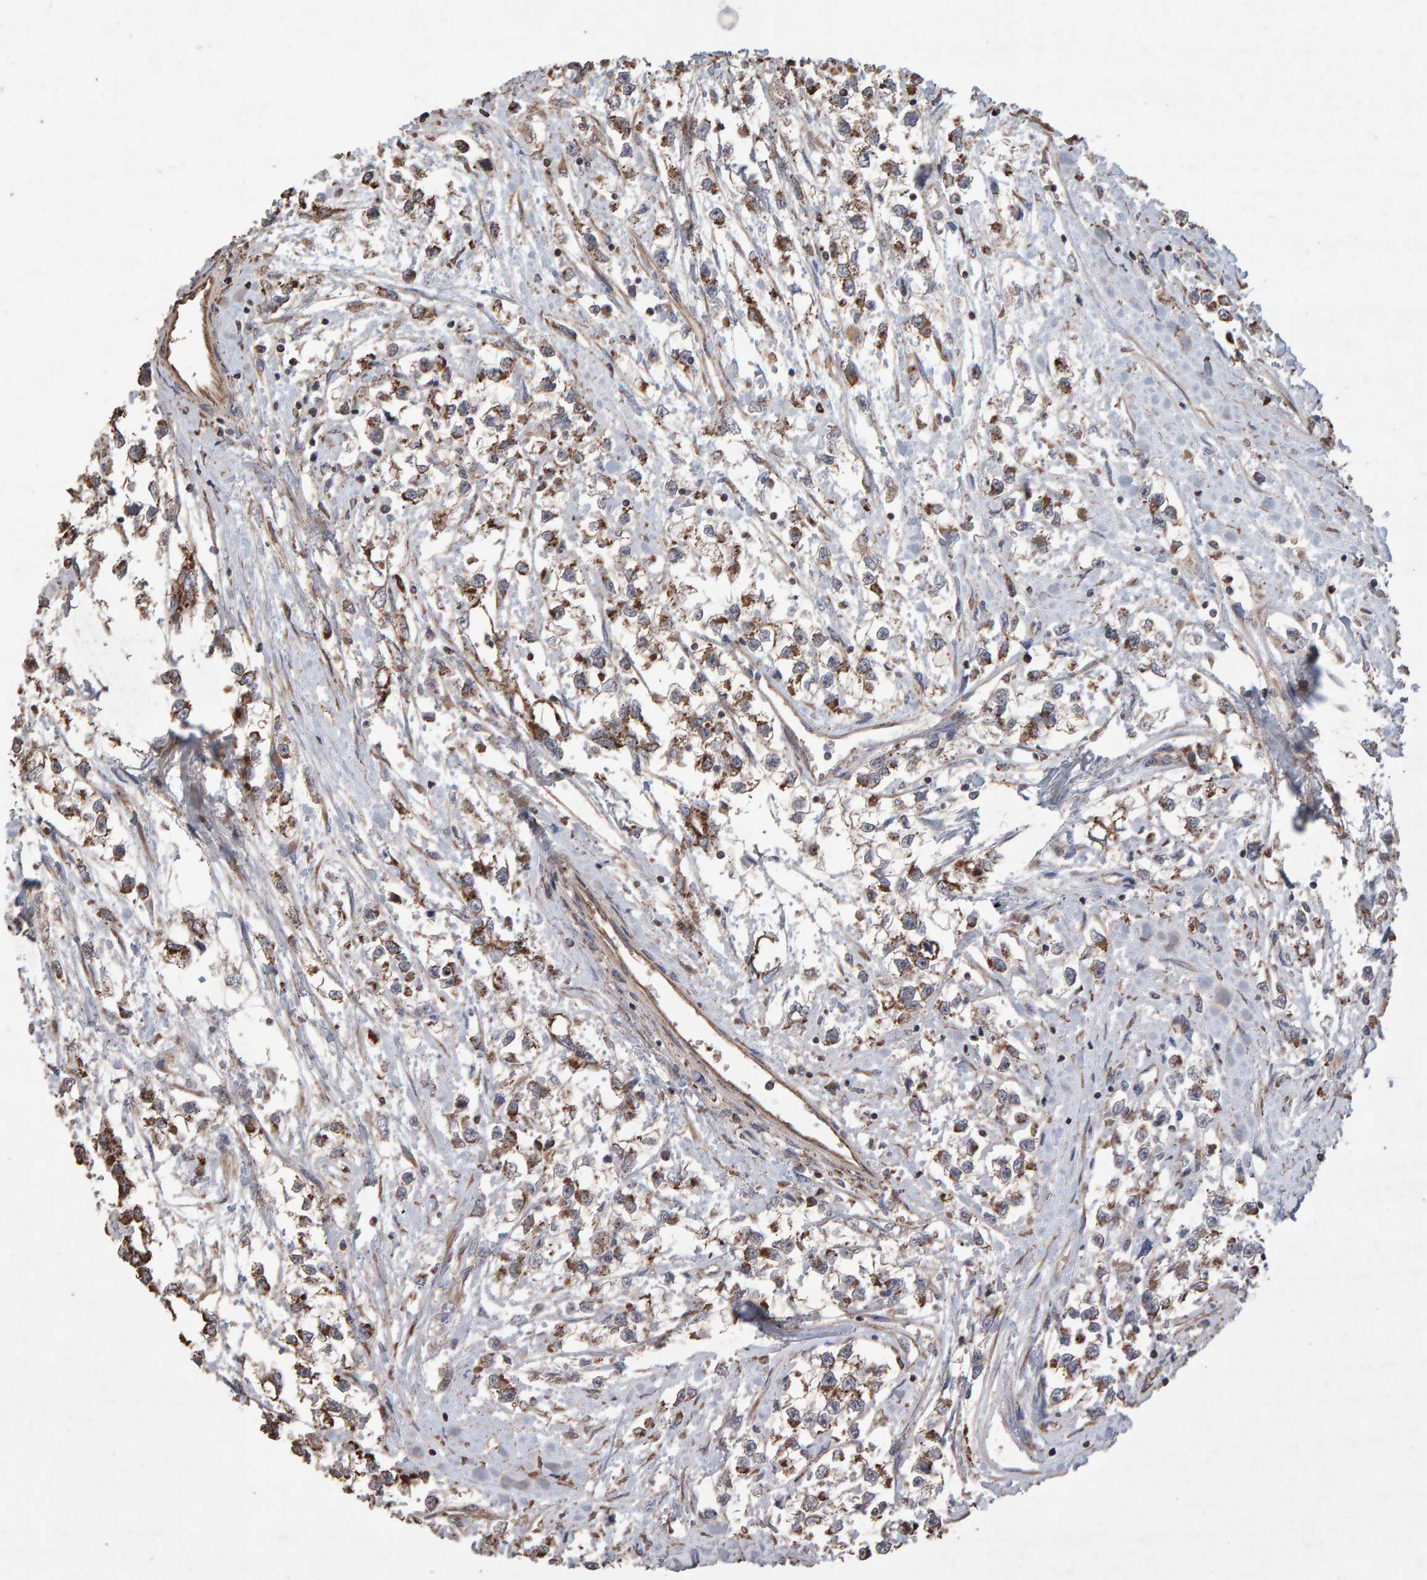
{"staining": {"intensity": "moderate", "quantity": ">75%", "location": "cytoplasmic/membranous"}, "tissue": "testis cancer", "cell_type": "Tumor cells", "image_type": "cancer", "snomed": [{"axis": "morphology", "description": "Seminoma, NOS"}, {"axis": "morphology", "description": "Carcinoma, Embryonal, NOS"}, {"axis": "topography", "description": "Testis"}], "caption": "Immunohistochemistry staining of testis cancer (seminoma), which displays medium levels of moderate cytoplasmic/membranous staining in about >75% of tumor cells indicating moderate cytoplasmic/membranous protein staining. The staining was performed using DAB (brown) for protein detection and nuclei were counterstained in hematoxylin (blue).", "gene": "OSBP2", "patient": {"sex": "male", "age": 51}}